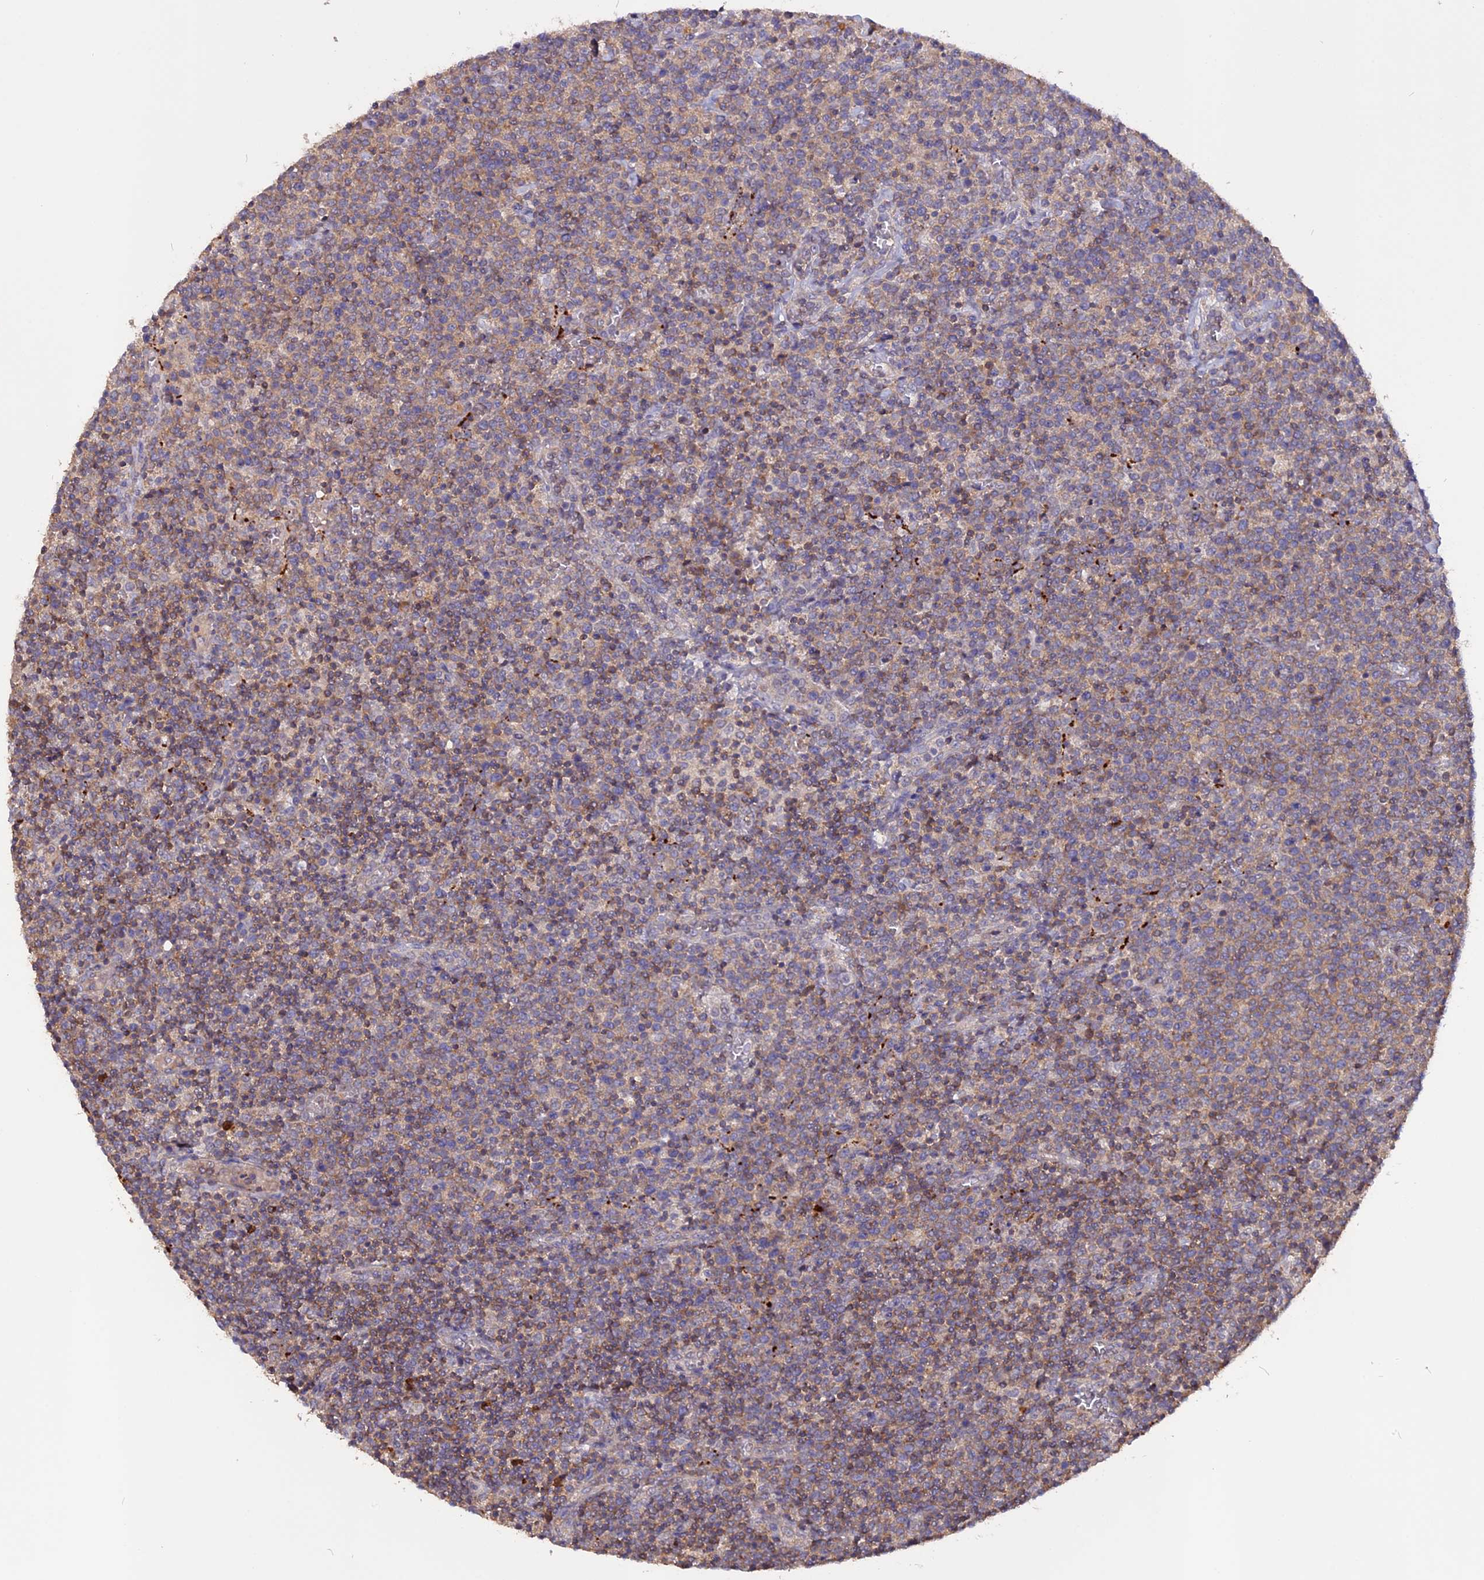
{"staining": {"intensity": "weak", "quantity": ">75%", "location": "cytoplasmic/membranous"}, "tissue": "lymphoma", "cell_type": "Tumor cells", "image_type": "cancer", "snomed": [{"axis": "morphology", "description": "Malignant lymphoma, non-Hodgkin's type, High grade"}, {"axis": "topography", "description": "Lymph node"}], "caption": "Human lymphoma stained with a protein marker exhibits weak staining in tumor cells.", "gene": "CARMIL2", "patient": {"sex": "male", "age": 61}}